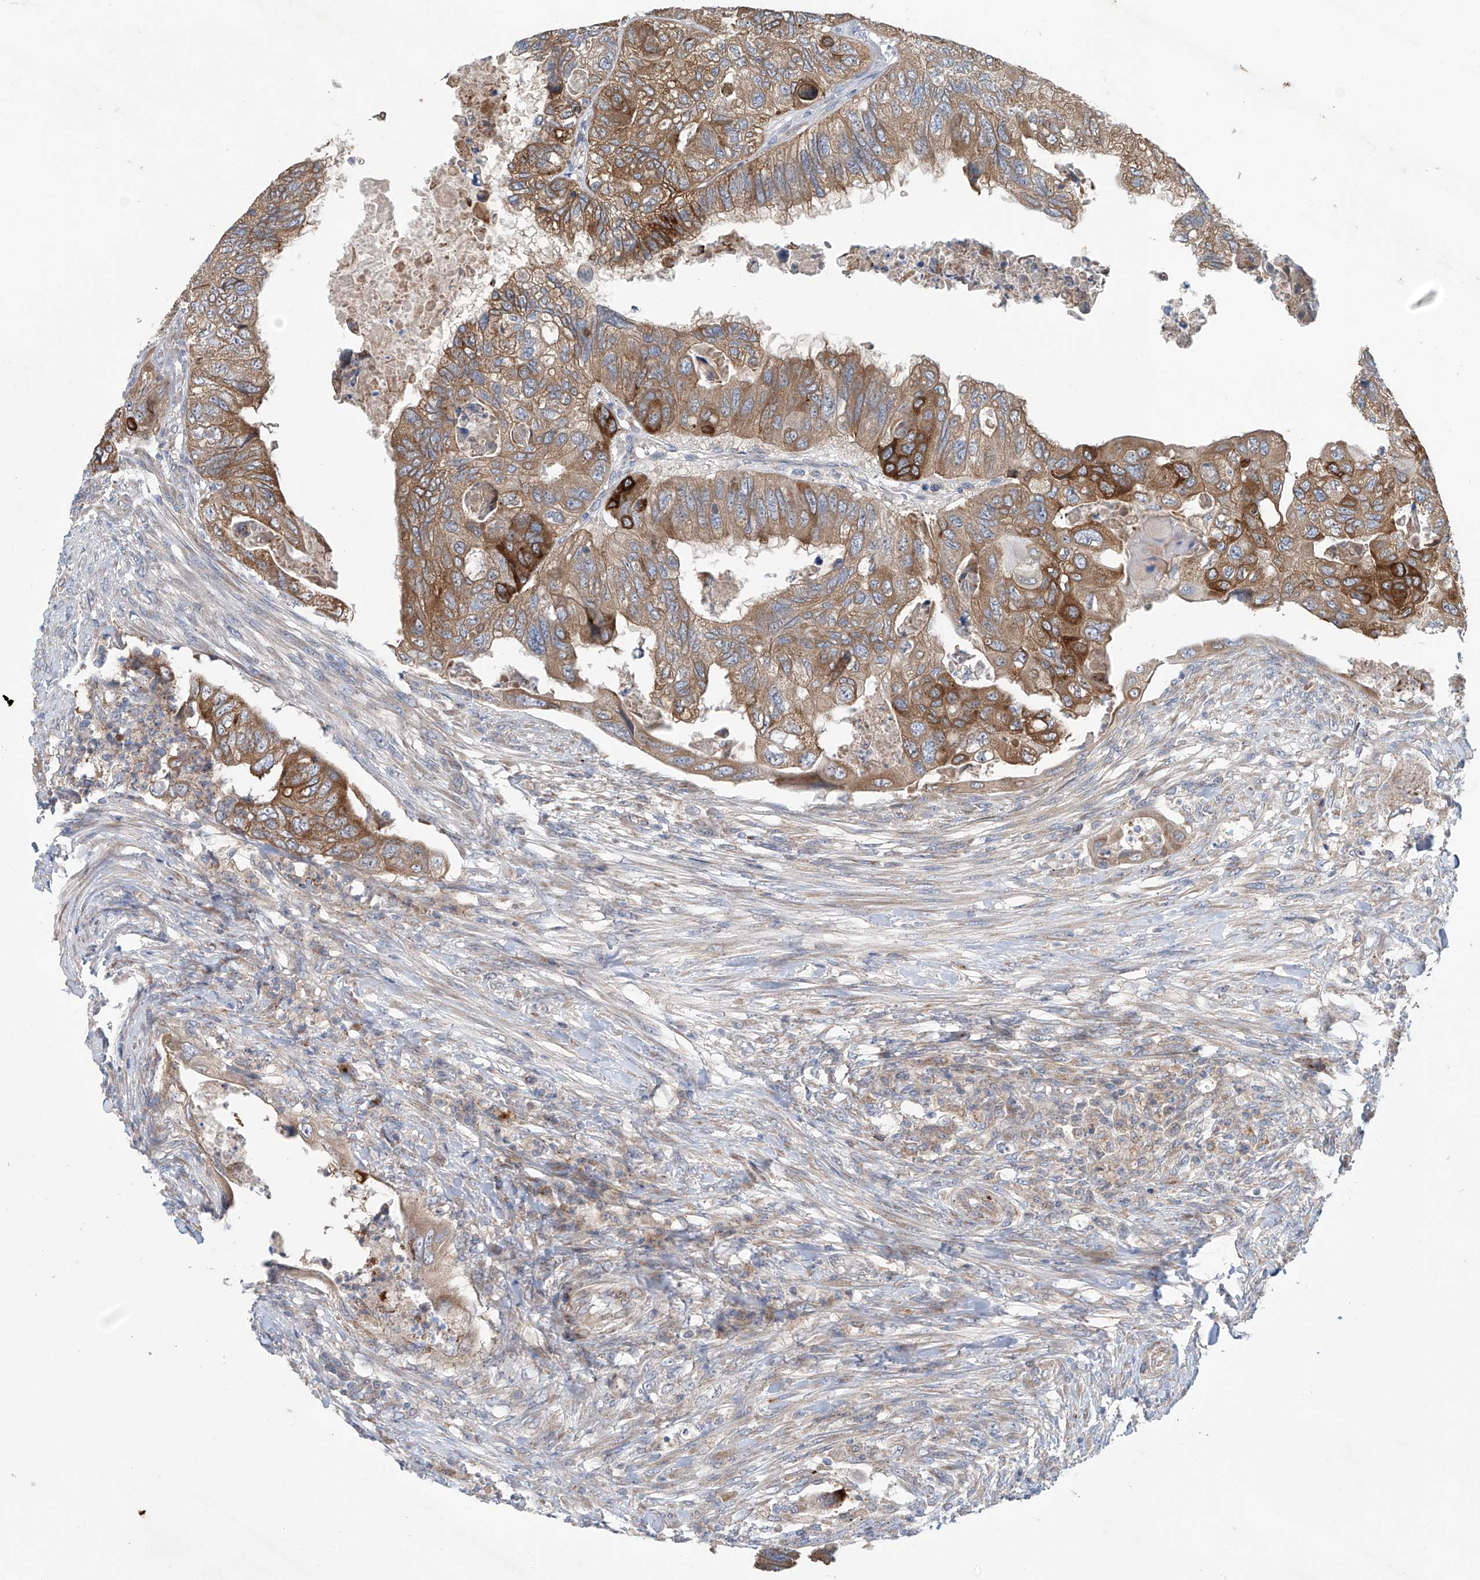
{"staining": {"intensity": "strong", "quantity": ">75%", "location": "cytoplasmic/membranous"}, "tissue": "colorectal cancer", "cell_type": "Tumor cells", "image_type": "cancer", "snomed": [{"axis": "morphology", "description": "Adenocarcinoma, NOS"}, {"axis": "topography", "description": "Rectum"}], "caption": "Colorectal cancer (adenocarcinoma) stained with a protein marker demonstrates strong staining in tumor cells.", "gene": "KLC4", "patient": {"sex": "male", "age": 63}}